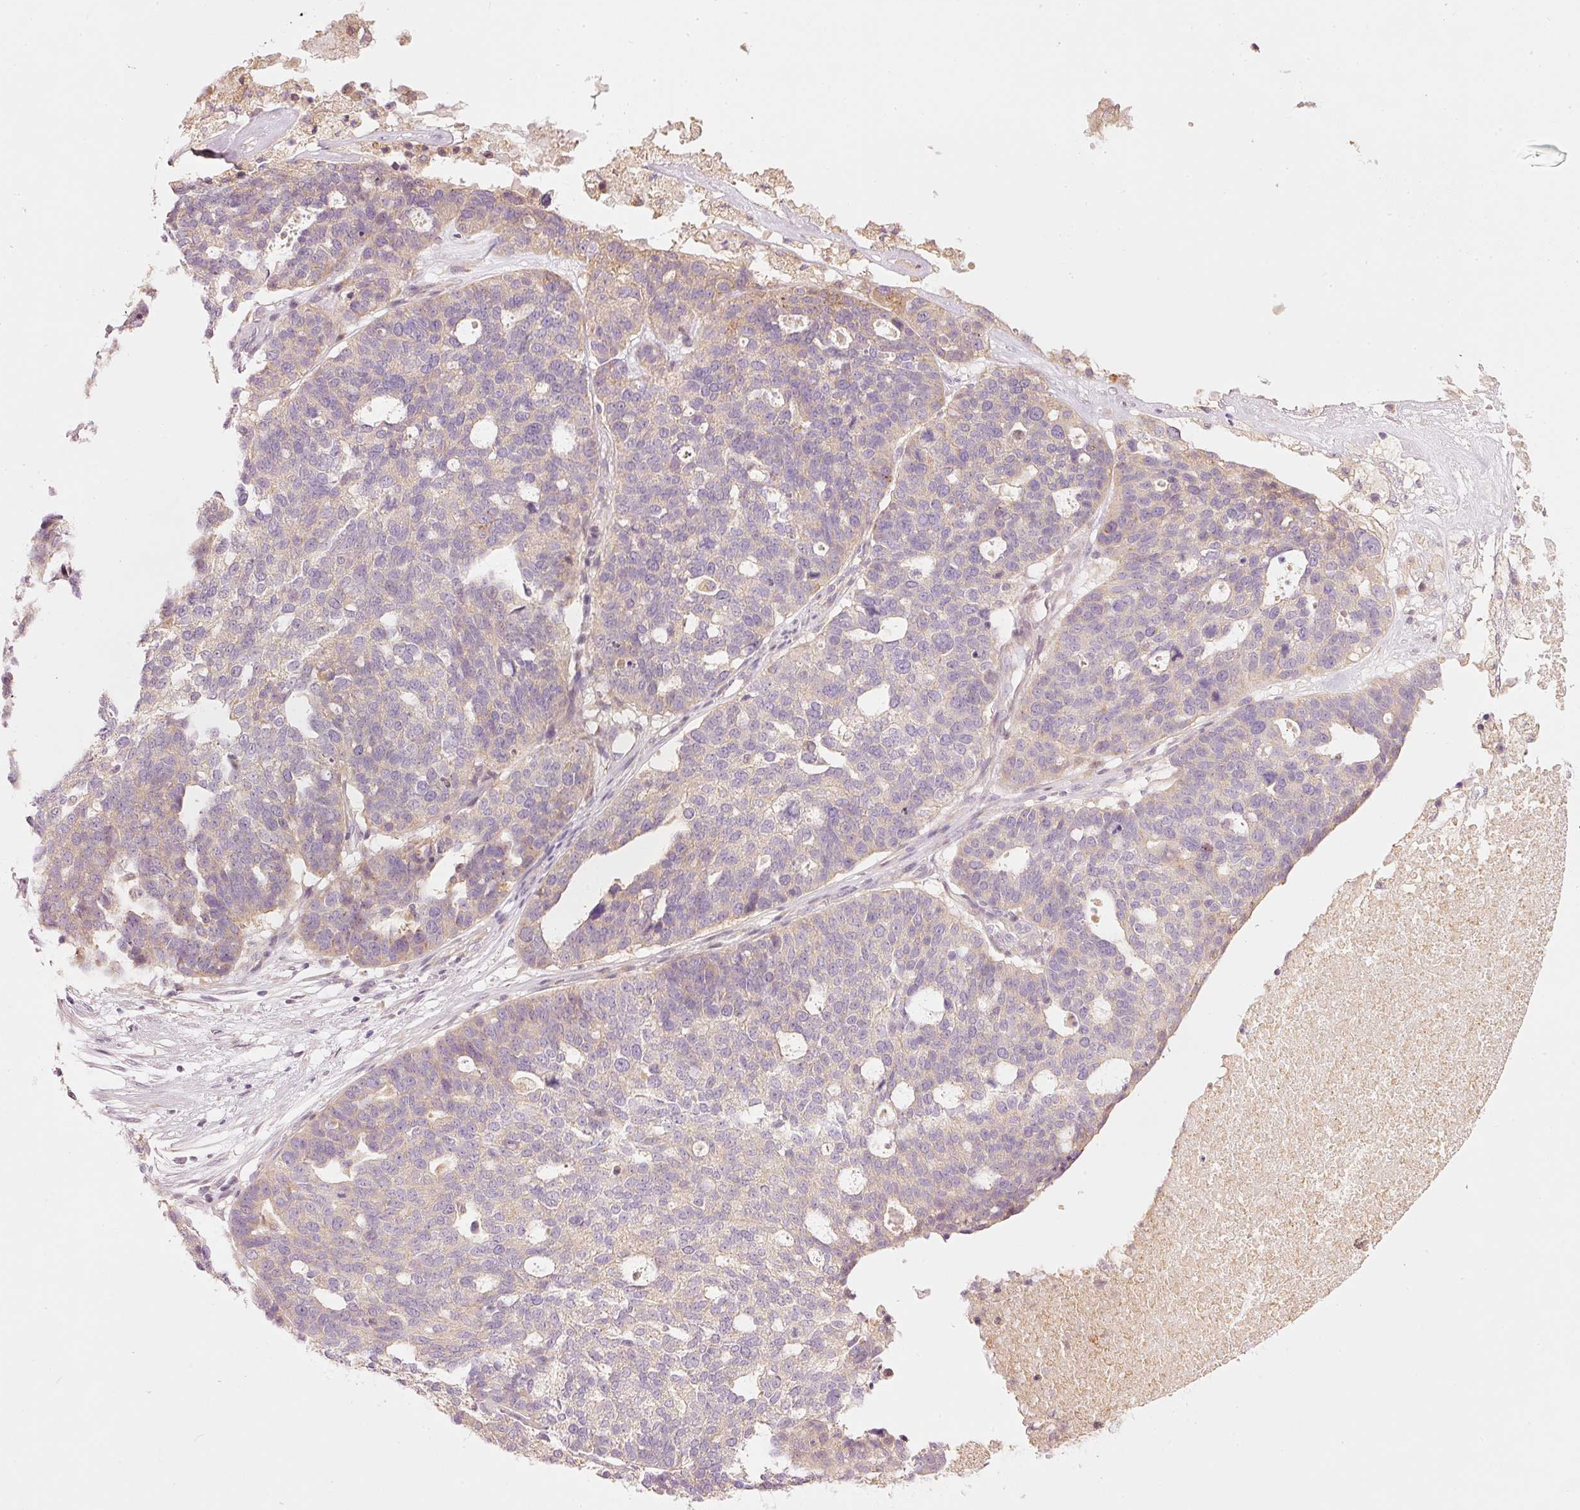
{"staining": {"intensity": "weak", "quantity": "<25%", "location": "cytoplasmic/membranous"}, "tissue": "ovarian cancer", "cell_type": "Tumor cells", "image_type": "cancer", "snomed": [{"axis": "morphology", "description": "Cystadenocarcinoma, serous, NOS"}, {"axis": "topography", "description": "Ovary"}], "caption": "The IHC image has no significant positivity in tumor cells of ovarian serous cystadenocarcinoma tissue.", "gene": "MAP10", "patient": {"sex": "female", "age": 59}}